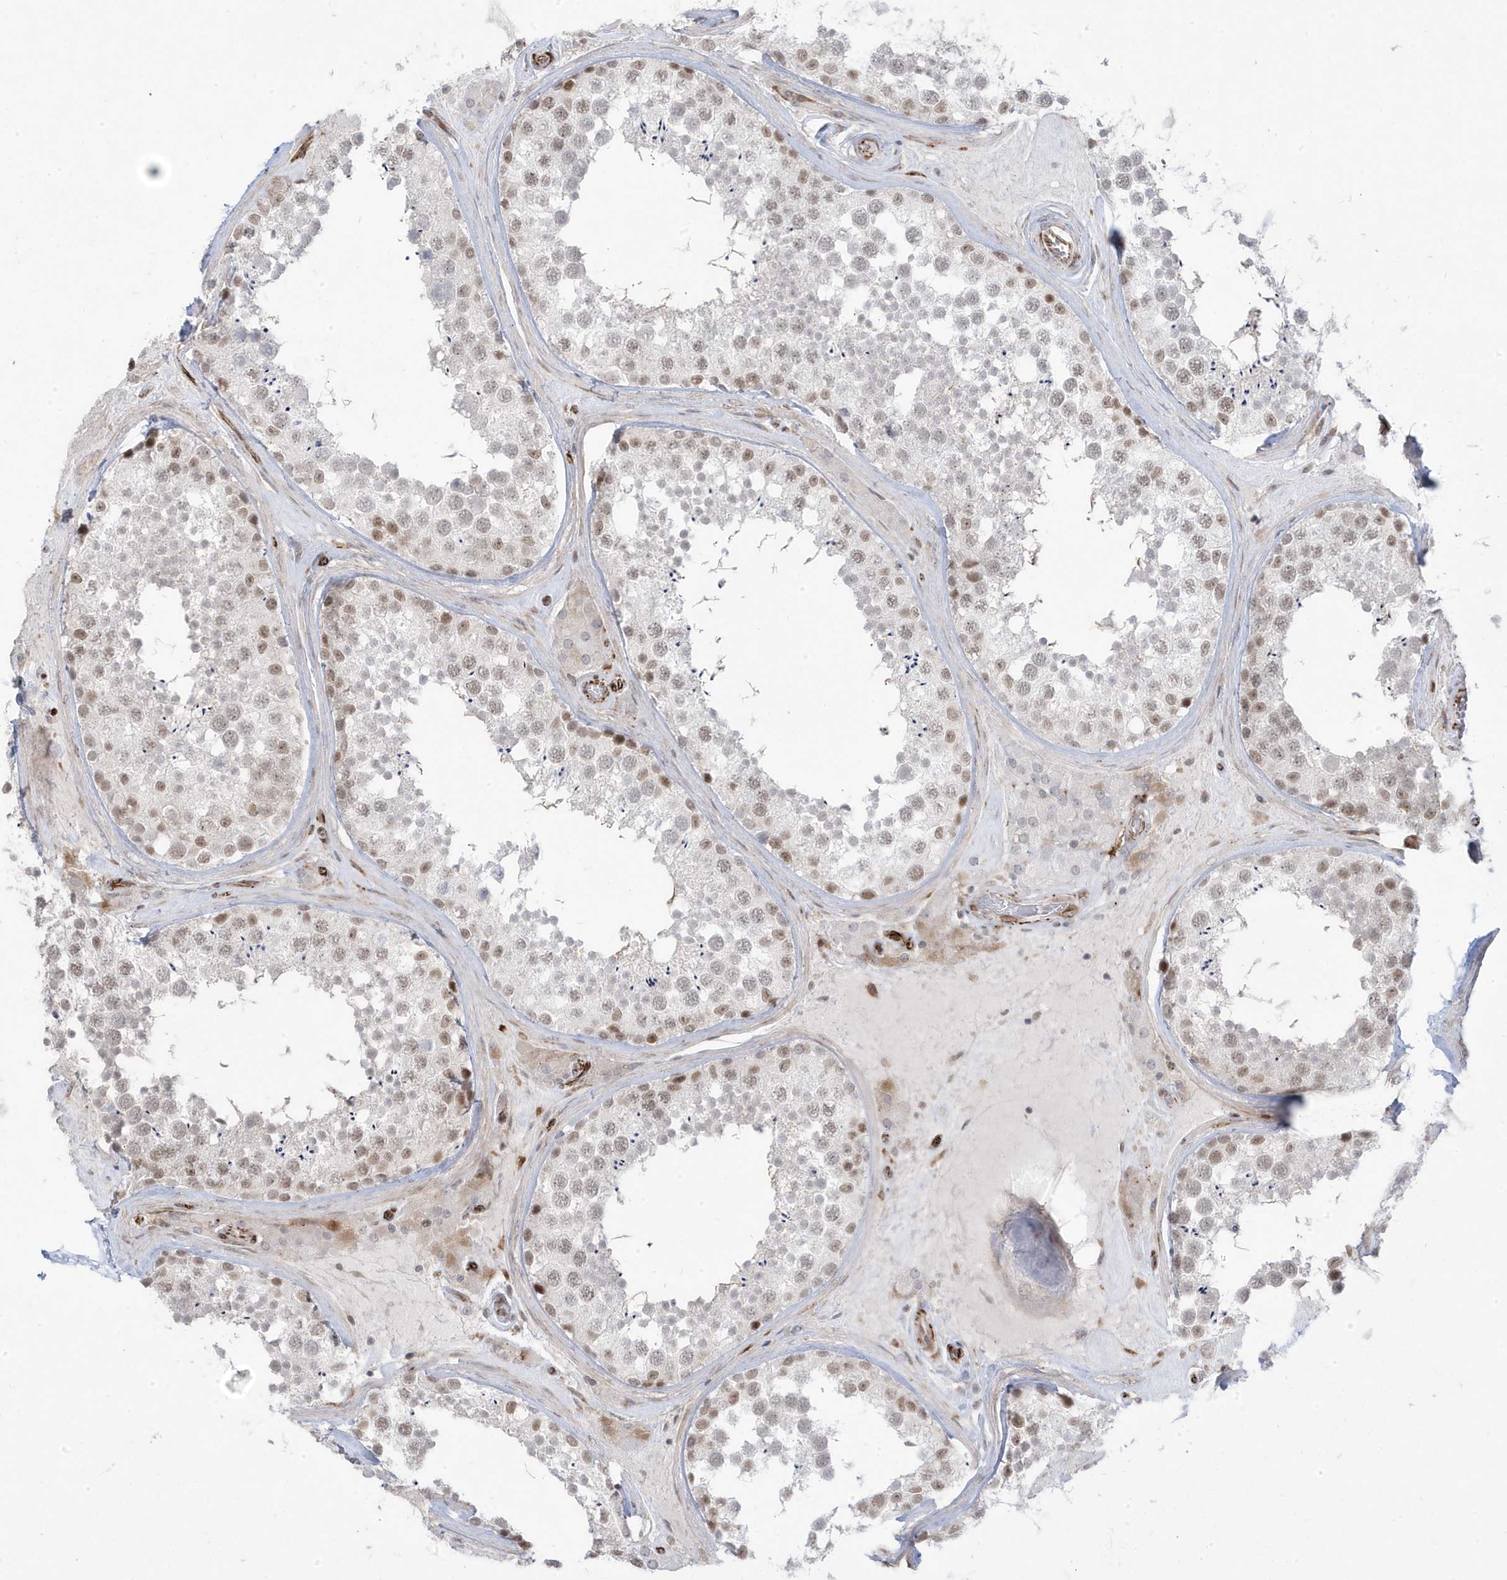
{"staining": {"intensity": "moderate", "quantity": "25%-75%", "location": "nuclear"}, "tissue": "testis", "cell_type": "Cells in seminiferous ducts", "image_type": "normal", "snomed": [{"axis": "morphology", "description": "Normal tissue, NOS"}, {"axis": "topography", "description": "Testis"}], "caption": "Brown immunohistochemical staining in normal testis displays moderate nuclear expression in approximately 25%-75% of cells in seminiferous ducts.", "gene": "ADAMTSL3", "patient": {"sex": "male", "age": 46}}